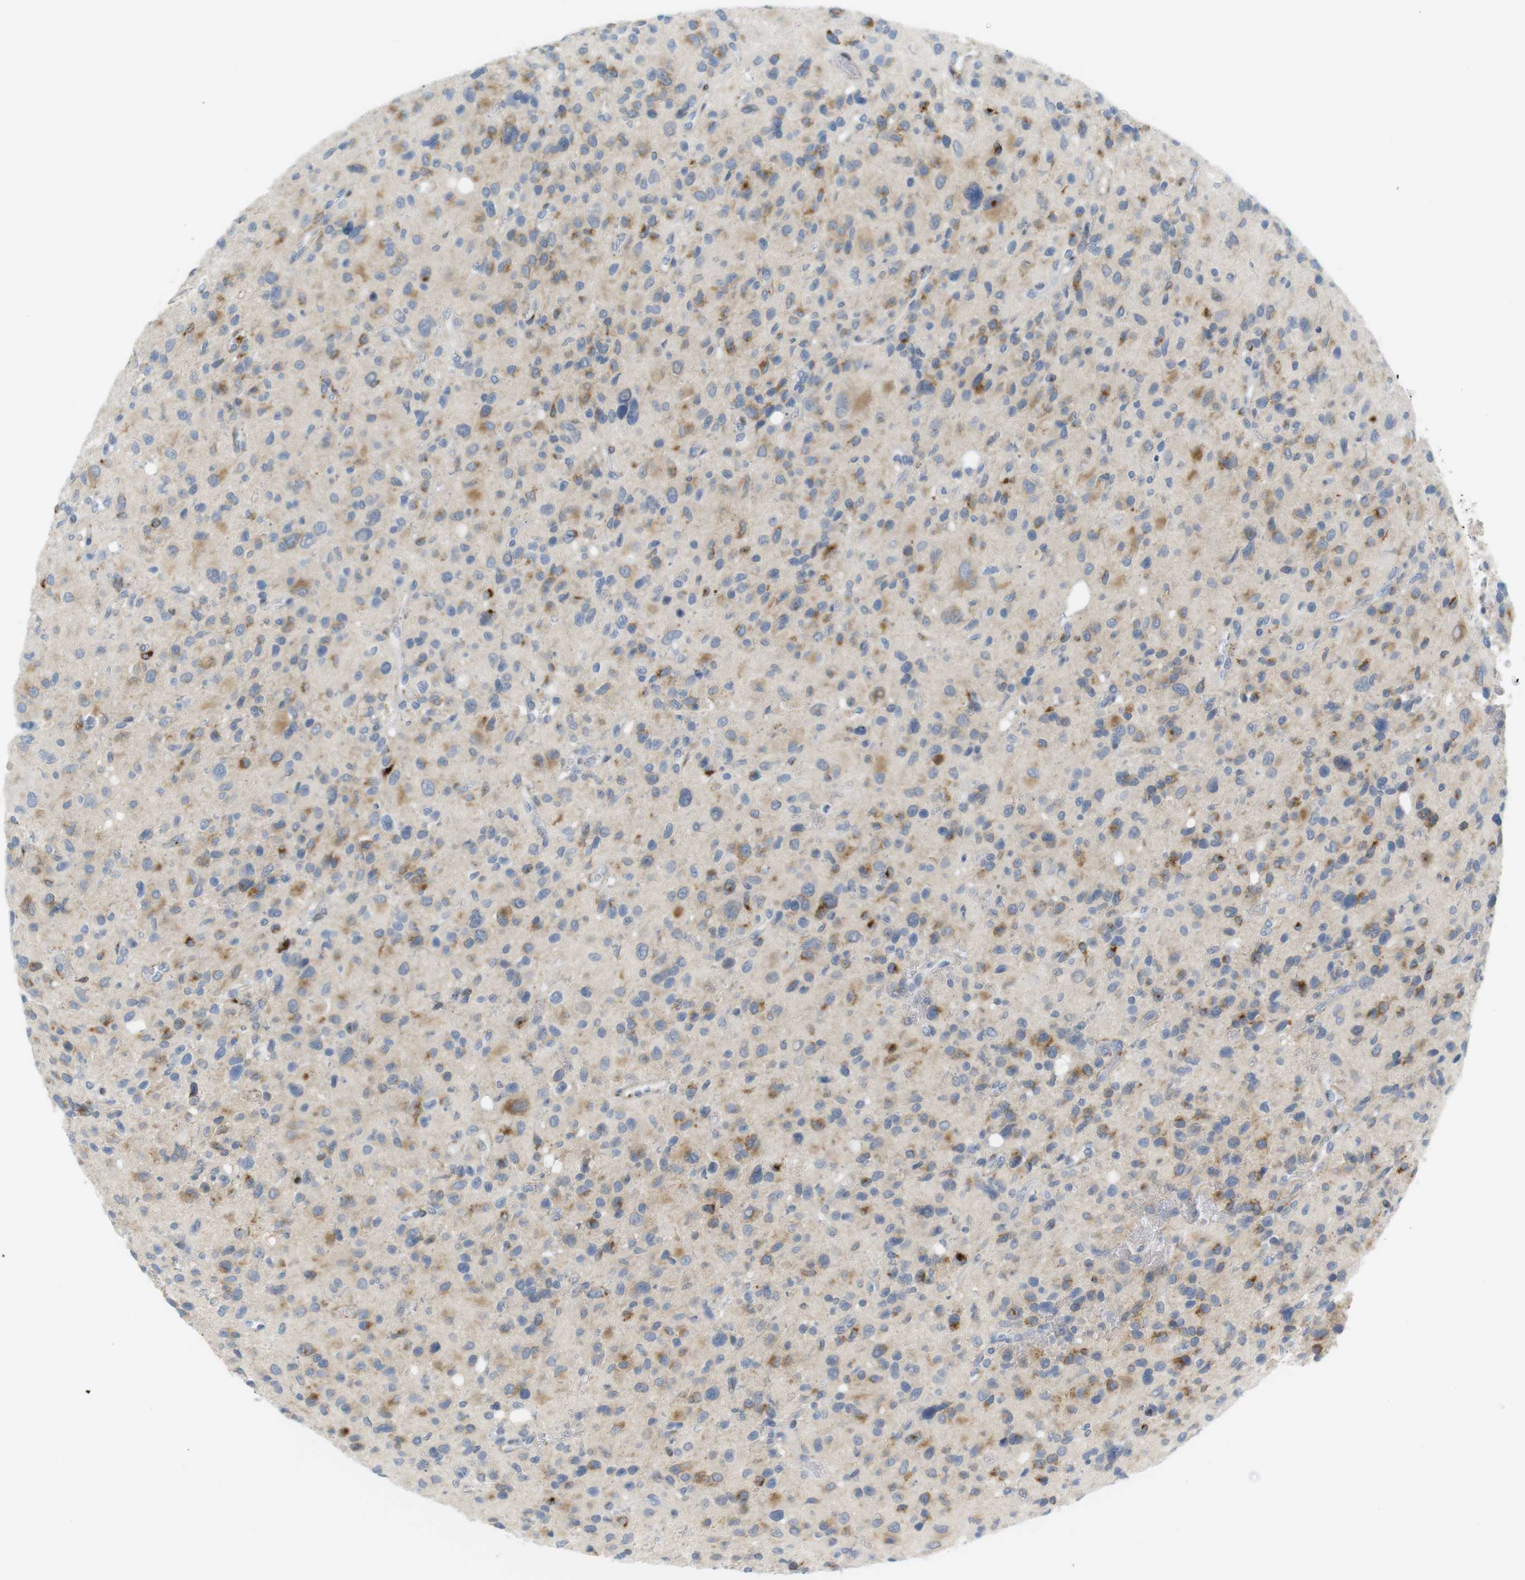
{"staining": {"intensity": "moderate", "quantity": "25%-75%", "location": "cytoplasmic/membranous"}, "tissue": "glioma", "cell_type": "Tumor cells", "image_type": "cancer", "snomed": [{"axis": "morphology", "description": "Glioma, malignant, High grade"}, {"axis": "topography", "description": "Brain"}], "caption": "Brown immunohistochemical staining in human glioma displays moderate cytoplasmic/membranous expression in approximately 25%-75% of tumor cells.", "gene": "F2R", "patient": {"sex": "male", "age": 48}}